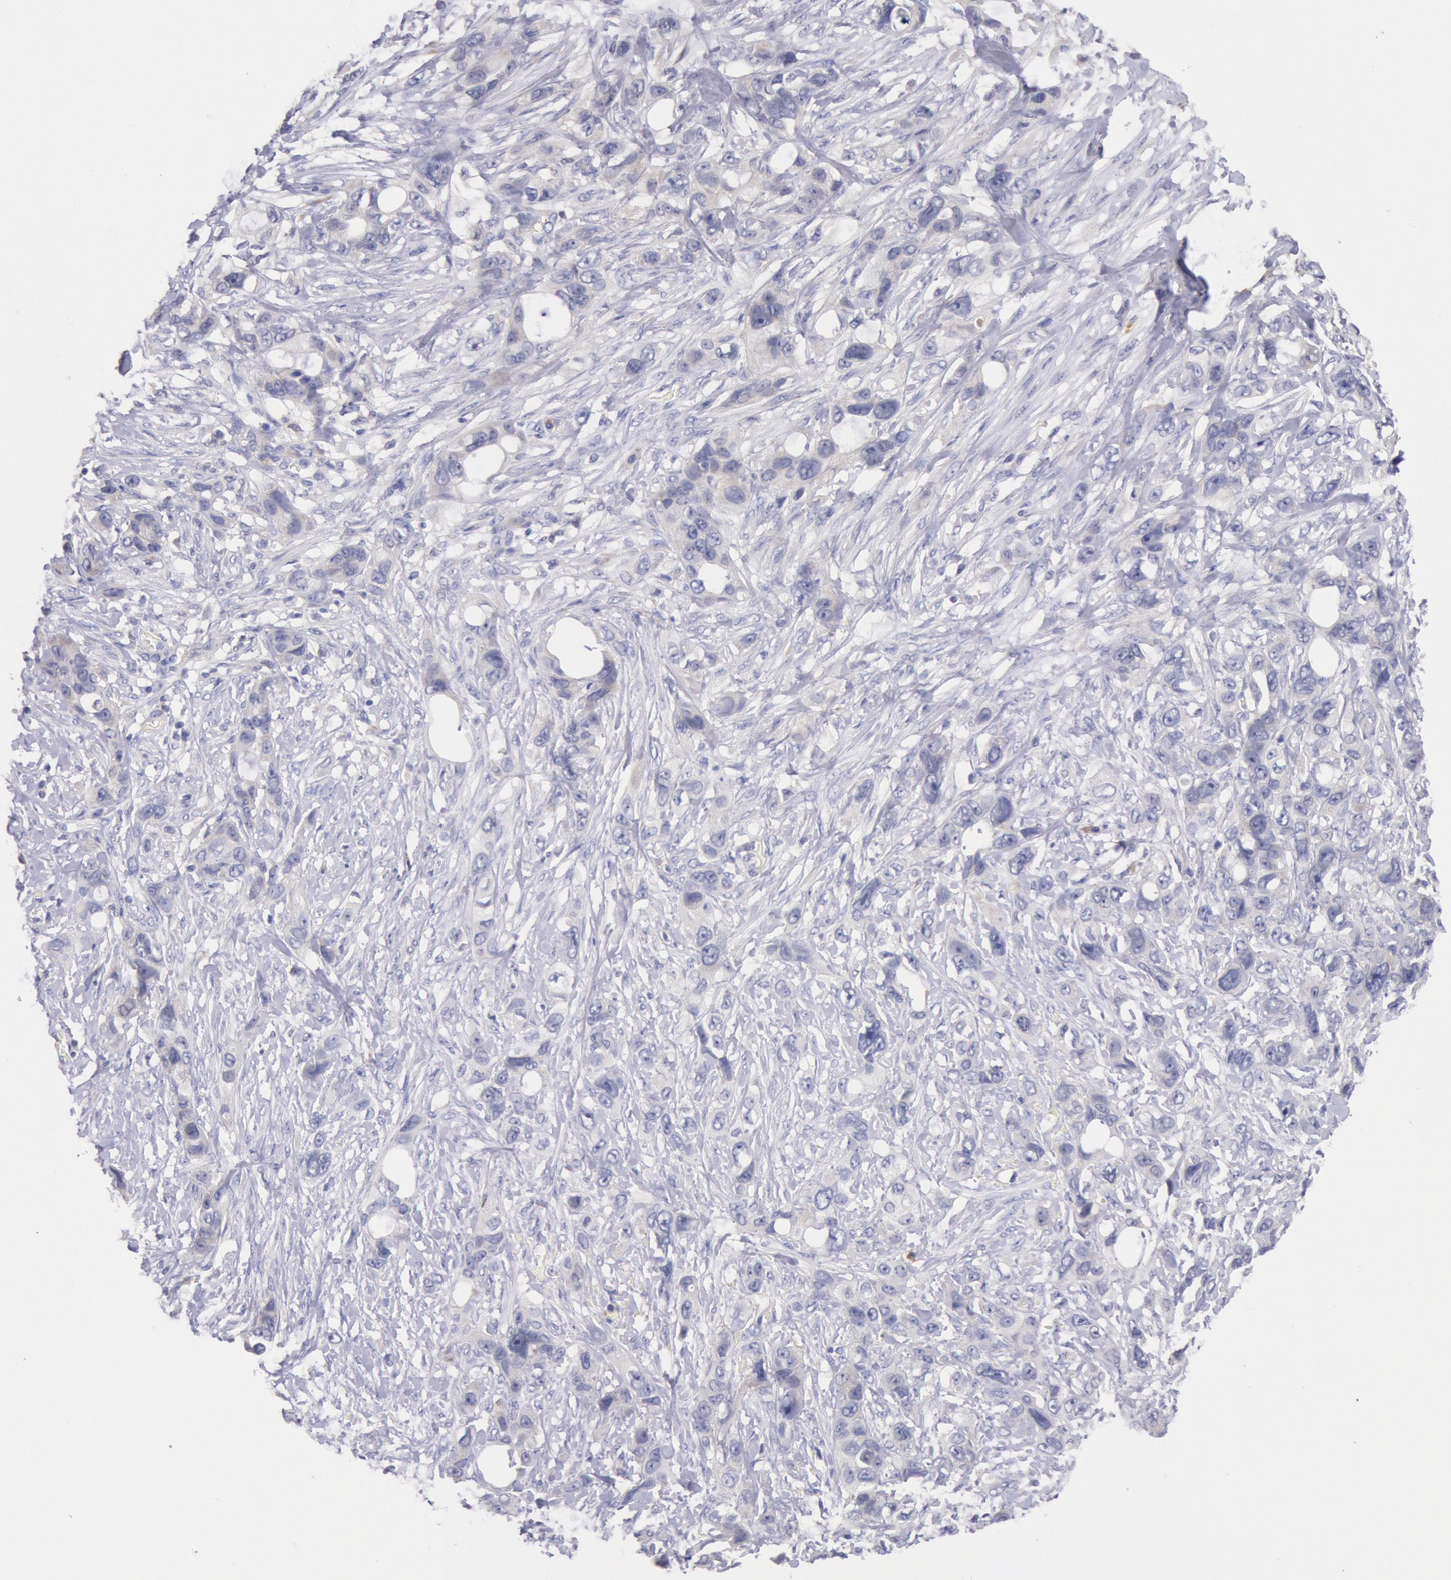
{"staining": {"intensity": "weak", "quantity": "<25%", "location": "cytoplasmic/membranous"}, "tissue": "stomach cancer", "cell_type": "Tumor cells", "image_type": "cancer", "snomed": [{"axis": "morphology", "description": "Adenocarcinoma, NOS"}, {"axis": "topography", "description": "Stomach, upper"}], "caption": "Human stomach cancer (adenocarcinoma) stained for a protein using immunohistochemistry (IHC) displays no positivity in tumor cells.", "gene": "GAL3ST1", "patient": {"sex": "male", "age": 47}}